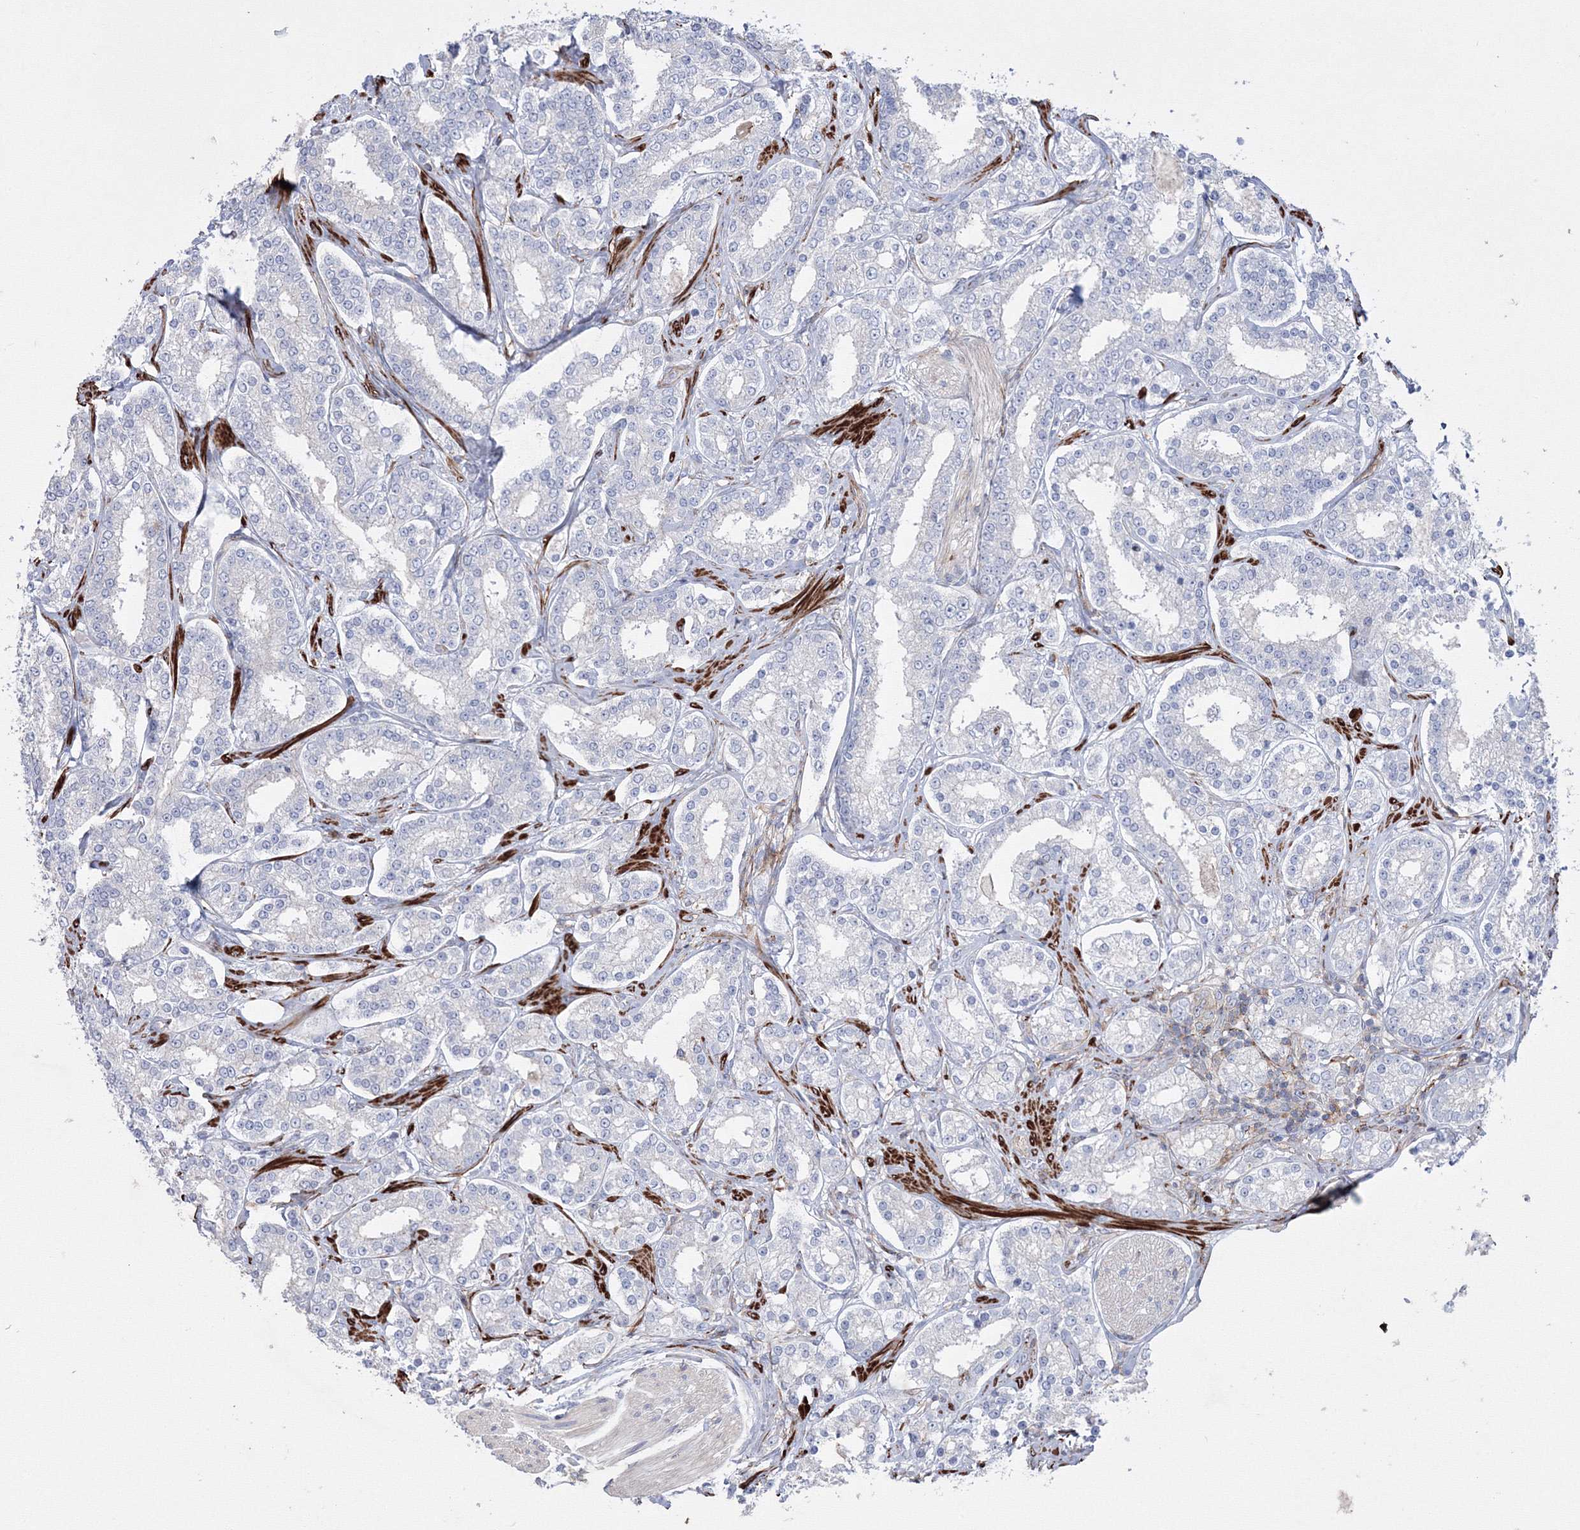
{"staining": {"intensity": "negative", "quantity": "none", "location": "none"}, "tissue": "prostate cancer", "cell_type": "Tumor cells", "image_type": "cancer", "snomed": [{"axis": "morphology", "description": "Normal tissue, NOS"}, {"axis": "morphology", "description": "Adenocarcinoma, High grade"}, {"axis": "topography", "description": "Prostate"}], "caption": "The image reveals no staining of tumor cells in prostate cancer.", "gene": "GPR82", "patient": {"sex": "male", "age": 83}}